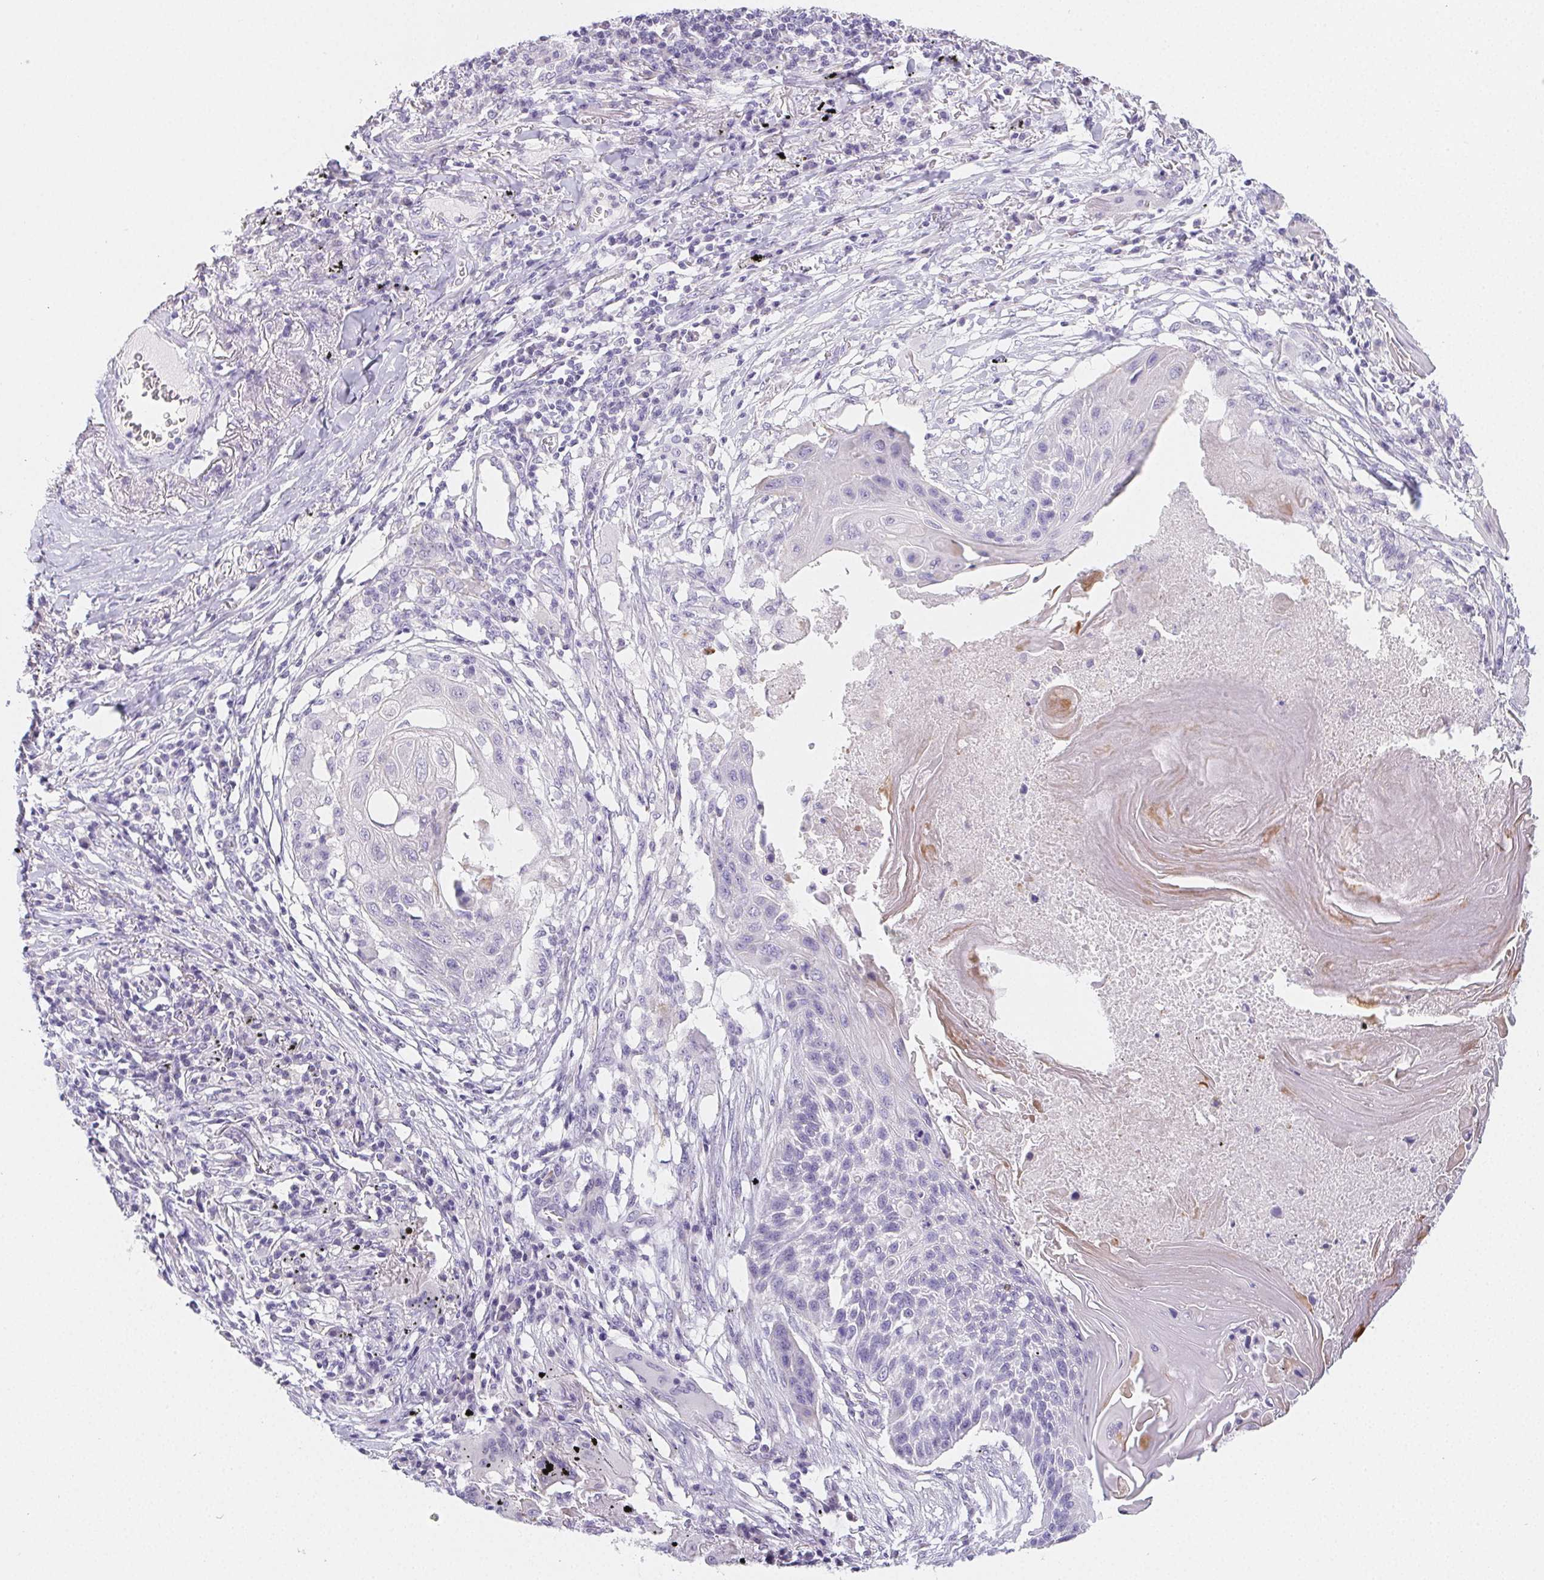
{"staining": {"intensity": "negative", "quantity": "none", "location": "none"}, "tissue": "lung cancer", "cell_type": "Tumor cells", "image_type": "cancer", "snomed": [{"axis": "morphology", "description": "Squamous cell carcinoma, NOS"}, {"axis": "topography", "description": "Lung"}], "caption": "DAB immunohistochemical staining of lung cancer exhibits no significant staining in tumor cells. (Brightfield microscopy of DAB (3,3'-diaminobenzidine) immunohistochemistry at high magnification).", "gene": "ZBBX", "patient": {"sex": "male", "age": 78}}